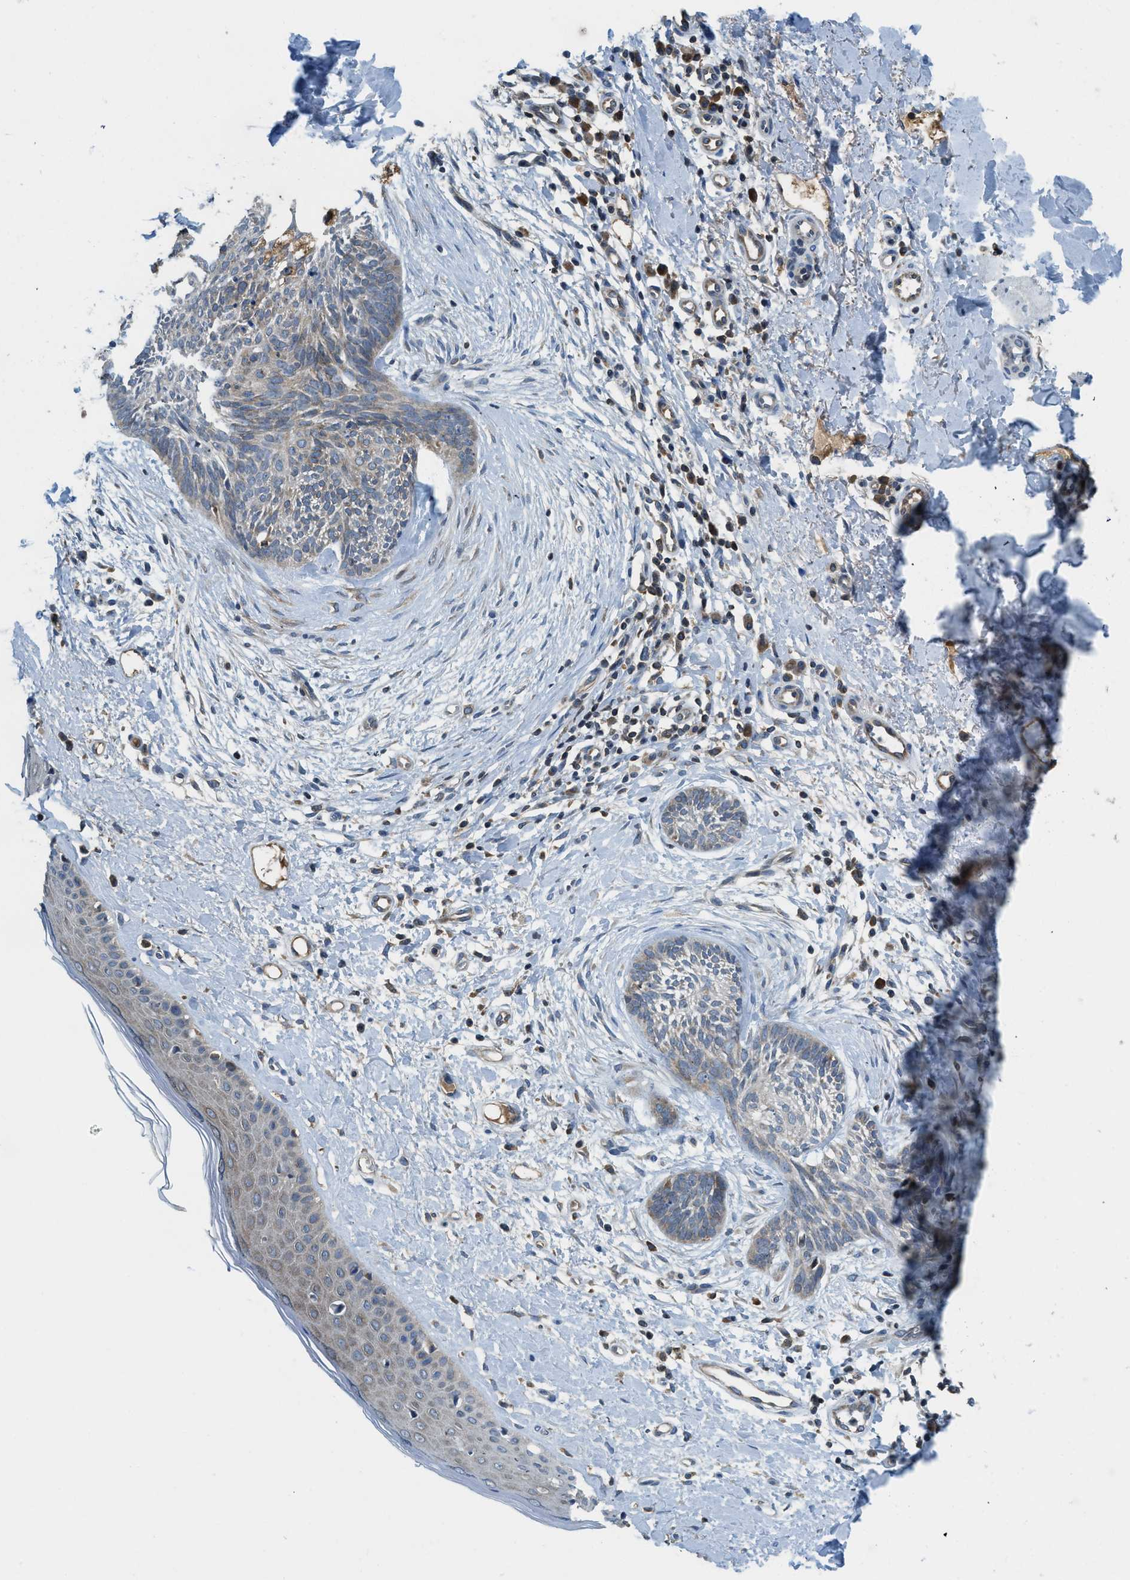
{"staining": {"intensity": "weak", "quantity": ">75%", "location": "cytoplasmic/membranous"}, "tissue": "skin cancer", "cell_type": "Tumor cells", "image_type": "cancer", "snomed": [{"axis": "morphology", "description": "Normal tissue, NOS"}, {"axis": "morphology", "description": "Basal cell carcinoma"}, {"axis": "topography", "description": "Skin"}], "caption": "Skin basal cell carcinoma stained with IHC displays weak cytoplasmic/membranous staining in about >75% of tumor cells.", "gene": "BCAP31", "patient": {"sex": "male", "age": 71}}